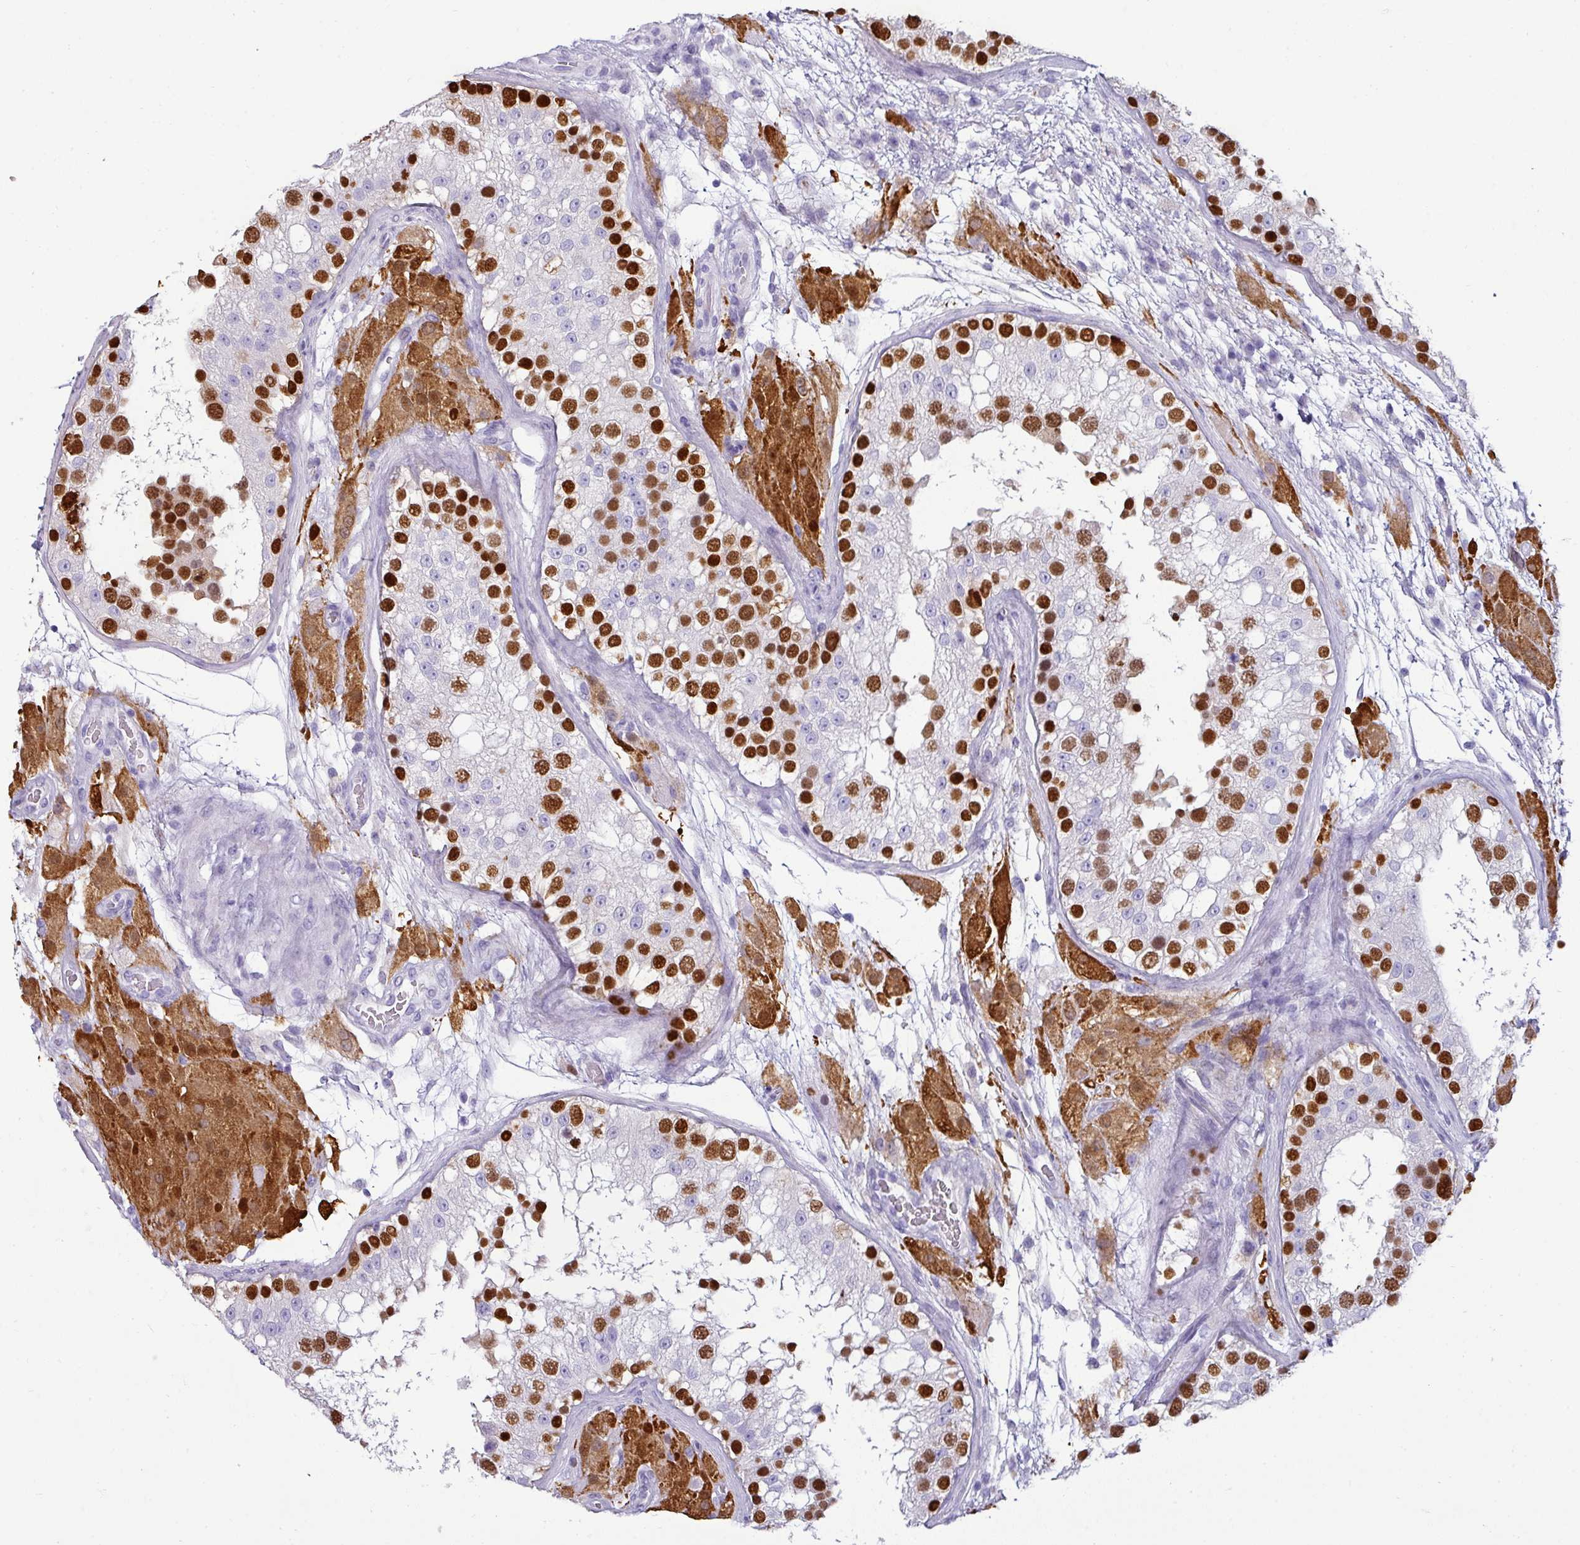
{"staining": {"intensity": "strong", "quantity": "25%-75%", "location": "nuclear"}, "tissue": "testis", "cell_type": "Cells in seminiferous ducts", "image_type": "normal", "snomed": [{"axis": "morphology", "description": "Normal tissue, NOS"}, {"axis": "topography", "description": "Testis"}], "caption": "IHC micrograph of normal testis: human testis stained using IHC exhibits high levels of strong protein expression localized specifically in the nuclear of cells in seminiferous ducts, appearing as a nuclear brown color.", "gene": "VCX2", "patient": {"sex": "male", "age": 26}}